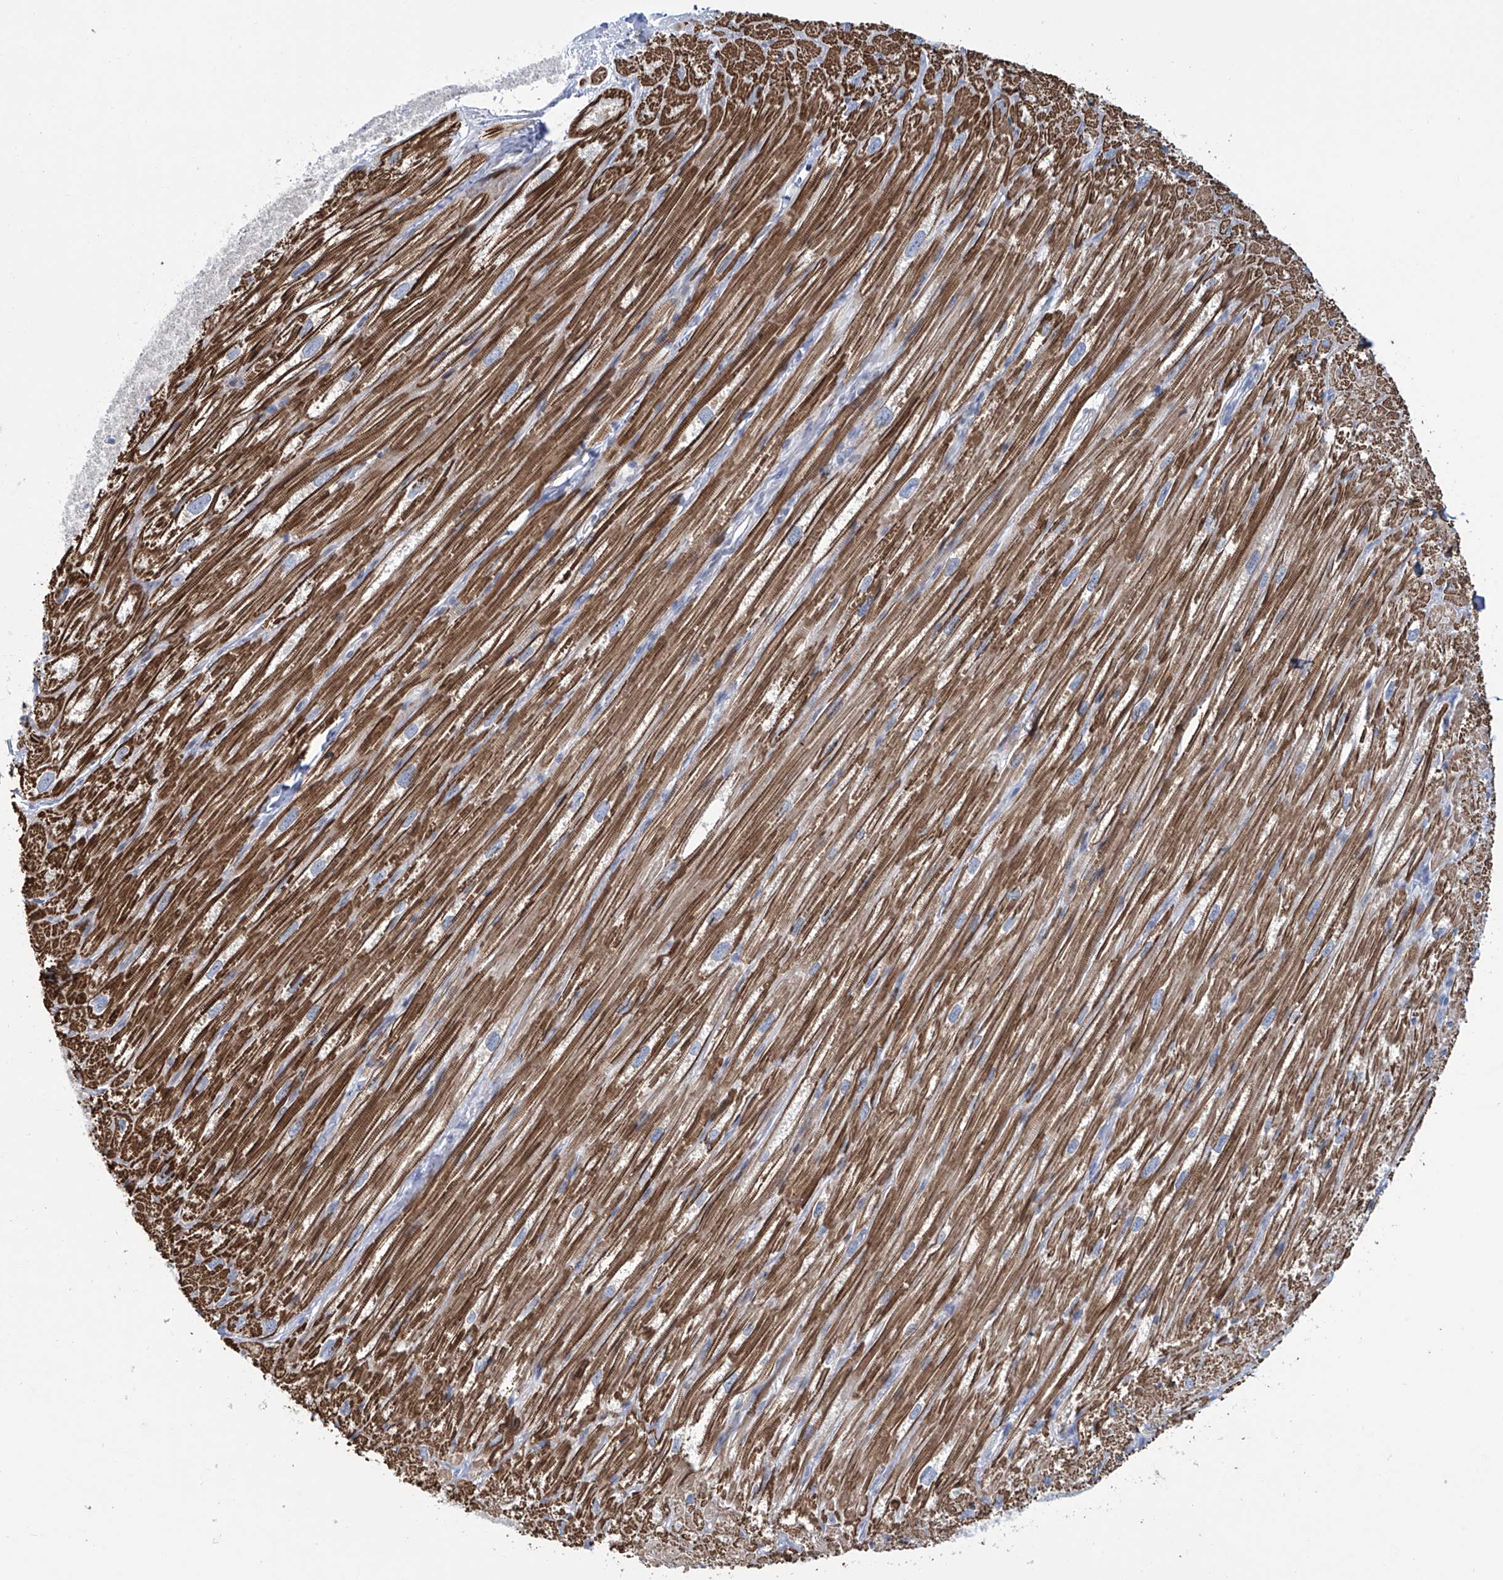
{"staining": {"intensity": "moderate", "quantity": ">75%", "location": "cytoplasmic/membranous"}, "tissue": "heart muscle", "cell_type": "Cardiomyocytes", "image_type": "normal", "snomed": [{"axis": "morphology", "description": "Normal tissue, NOS"}, {"axis": "topography", "description": "Heart"}], "caption": "Immunohistochemistry histopathology image of unremarkable heart muscle stained for a protein (brown), which demonstrates medium levels of moderate cytoplasmic/membranous positivity in about >75% of cardiomyocytes.", "gene": "TRIM60", "patient": {"sex": "male", "age": 50}}